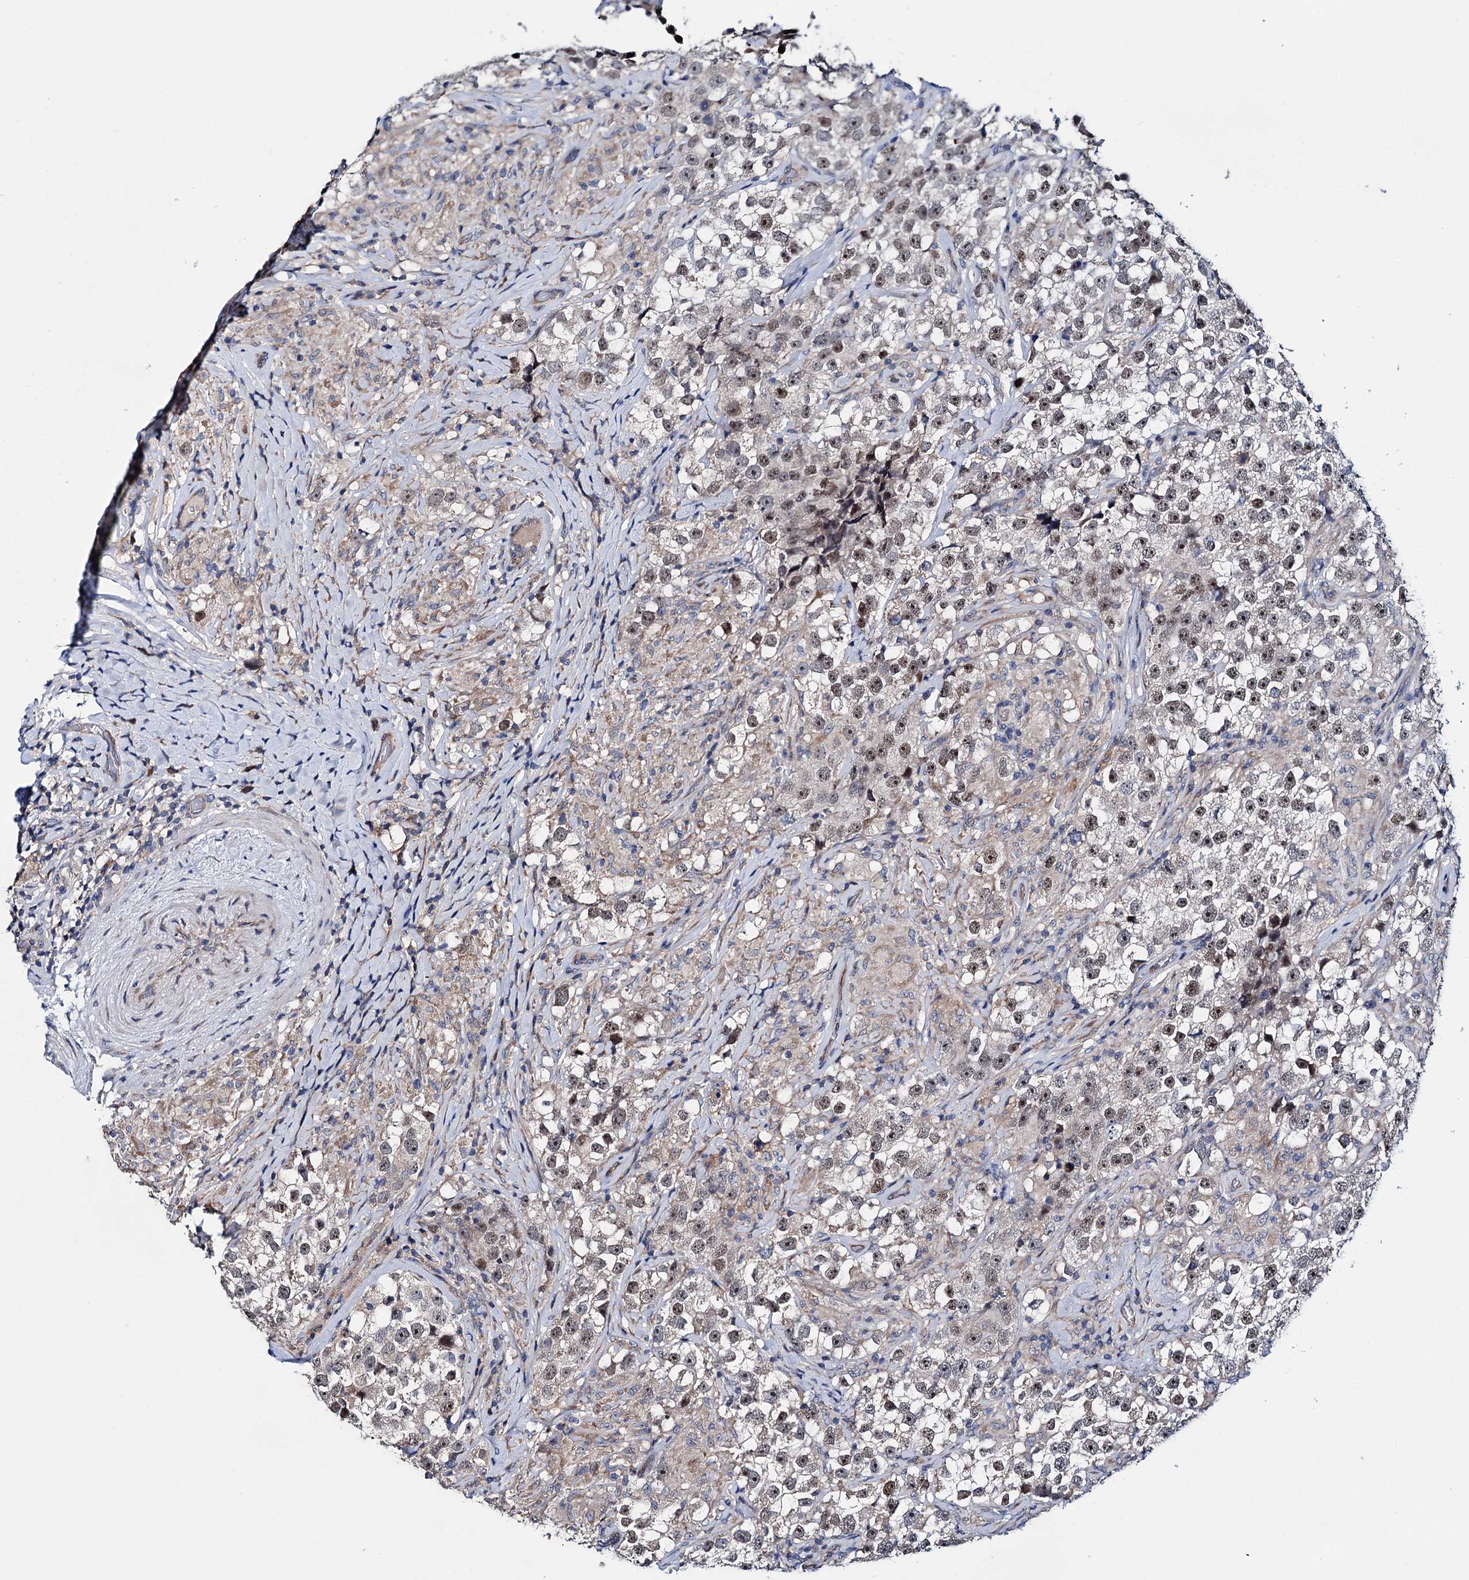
{"staining": {"intensity": "weak", "quantity": "25%-75%", "location": "nuclear"}, "tissue": "testis cancer", "cell_type": "Tumor cells", "image_type": "cancer", "snomed": [{"axis": "morphology", "description": "Seminoma, NOS"}, {"axis": "topography", "description": "Testis"}], "caption": "Testis cancer stained with a protein marker shows weak staining in tumor cells.", "gene": "EYA4", "patient": {"sex": "male", "age": 46}}